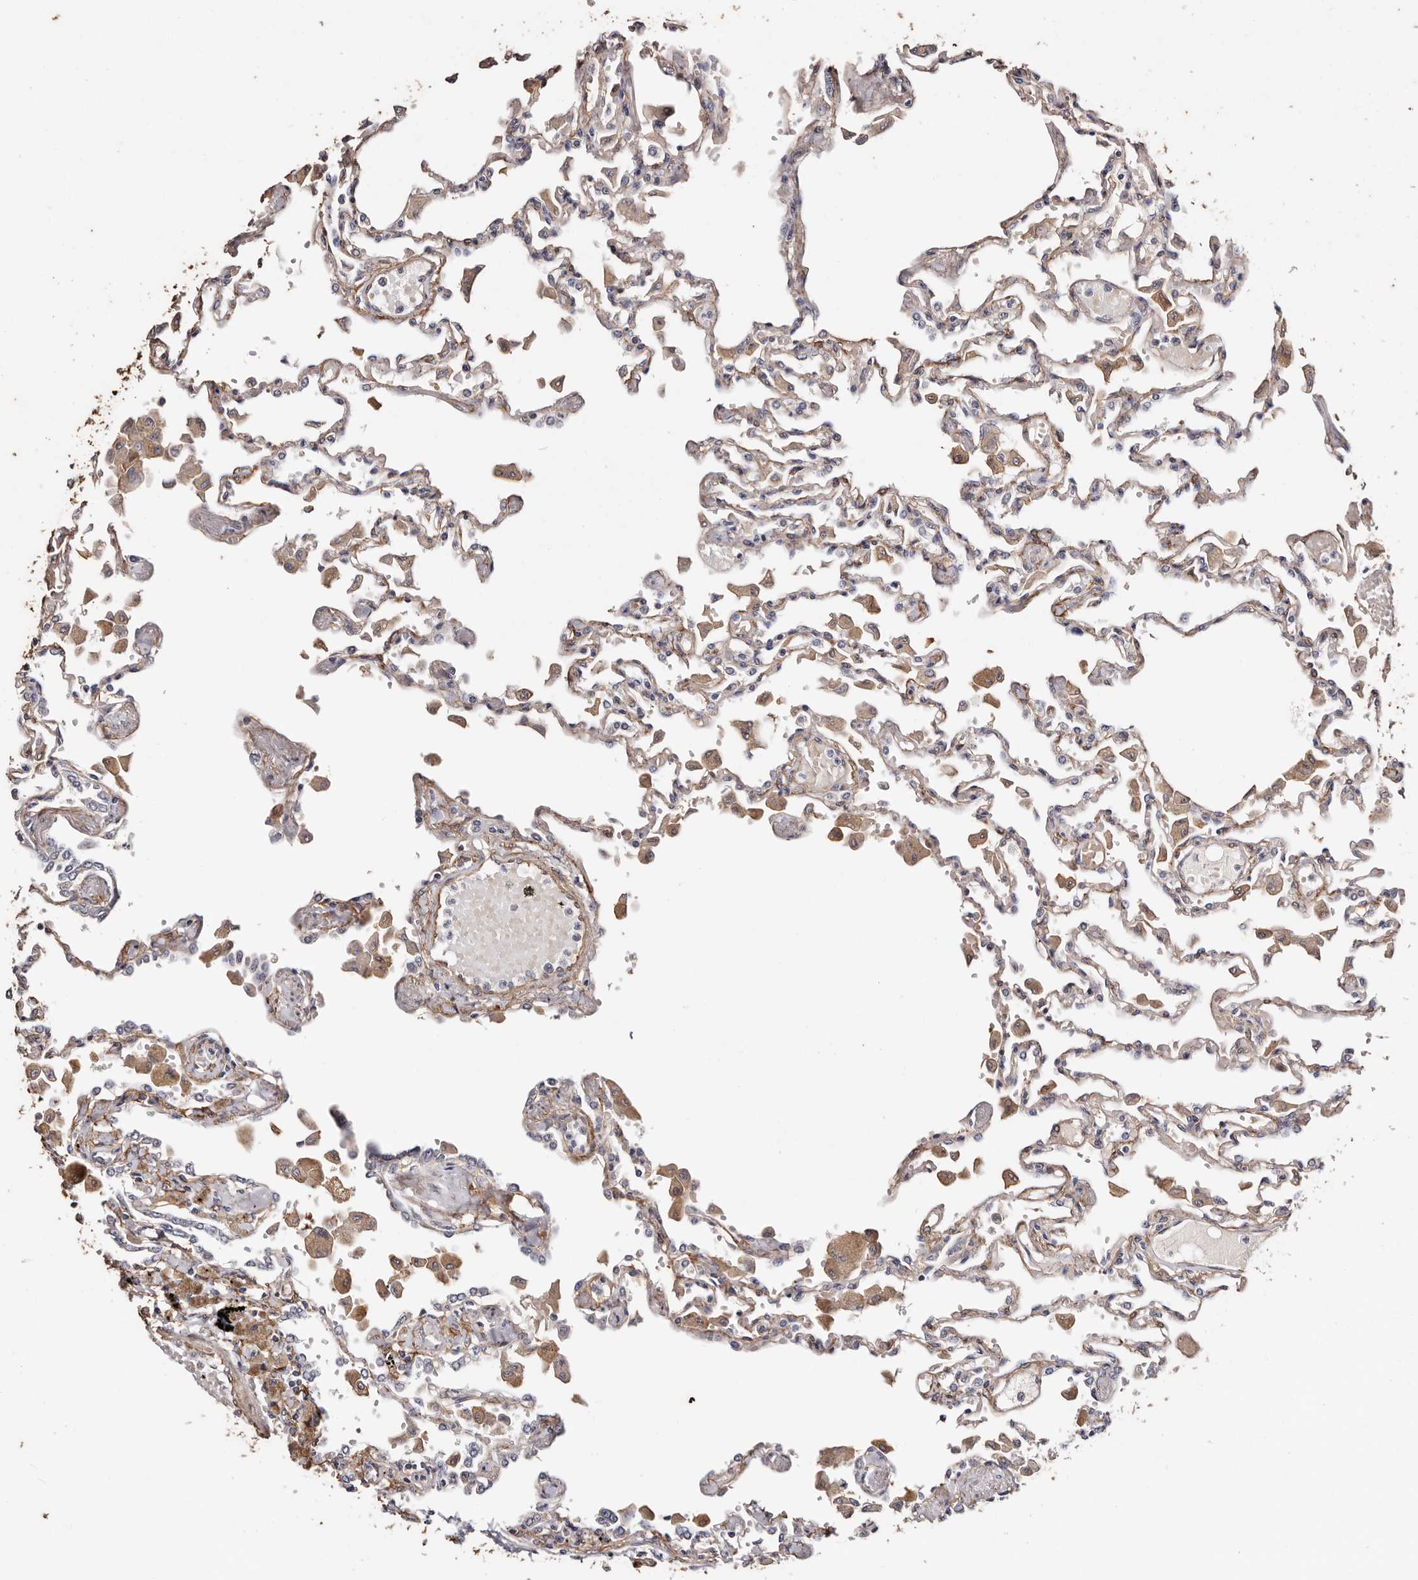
{"staining": {"intensity": "negative", "quantity": "none", "location": "none"}, "tissue": "lung", "cell_type": "Alveolar cells", "image_type": "normal", "snomed": [{"axis": "morphology", "description": "Normal tissue, NOS"}, {"axis": "topography", "description": "Bronchus"}, {"axis": "topography", "description": "Lung"}], "caption": "Lung stained for a protein using immunohistochemistry demonstrates no expression alveolar cells.", "gene": "TGM2", "patient": {"sex": "female", "age": 49}}